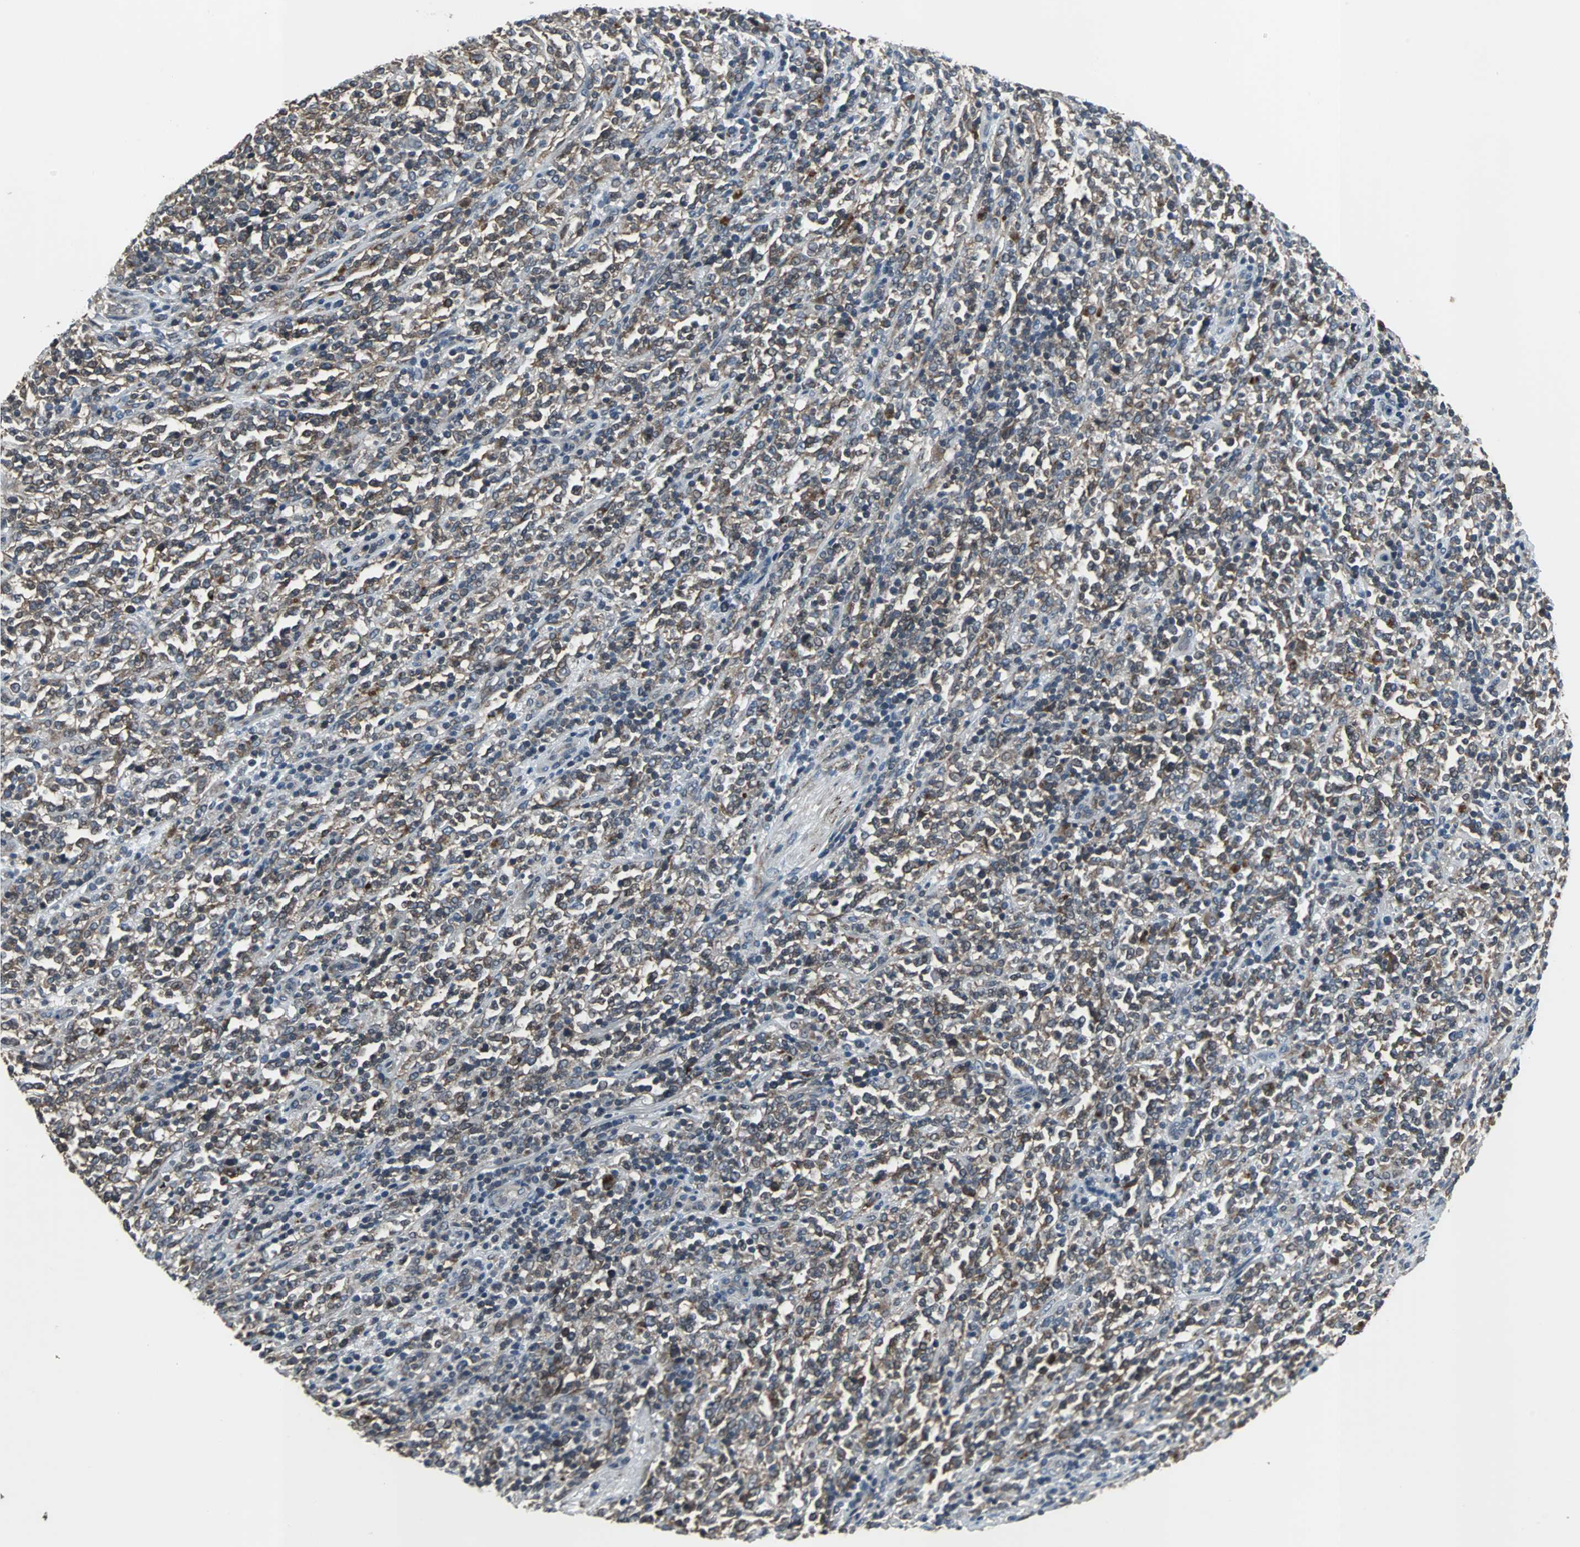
{"staining": {"intensity": "weak", "quantity": "25%-75%", "location": "cytoplasmic/membranous"}, "tissue": "lymphoma", "cell_type": "Tumor cells", "image_type": "cancer", "snomed": [{"axis": "morphology", "description": "Malignant lymphoma, non-Hodgkin's type, High grade"}, {"axis": "topography", "description": "Soft tissue"}], "caption": "Human lymphoma stained for a protein (brown) displays weak cytoplasmic/membranous positive staining in about 25%-75% of tumor cells.", "gene": "SOS1", "patient": {"sex": "male", "age": 18}}